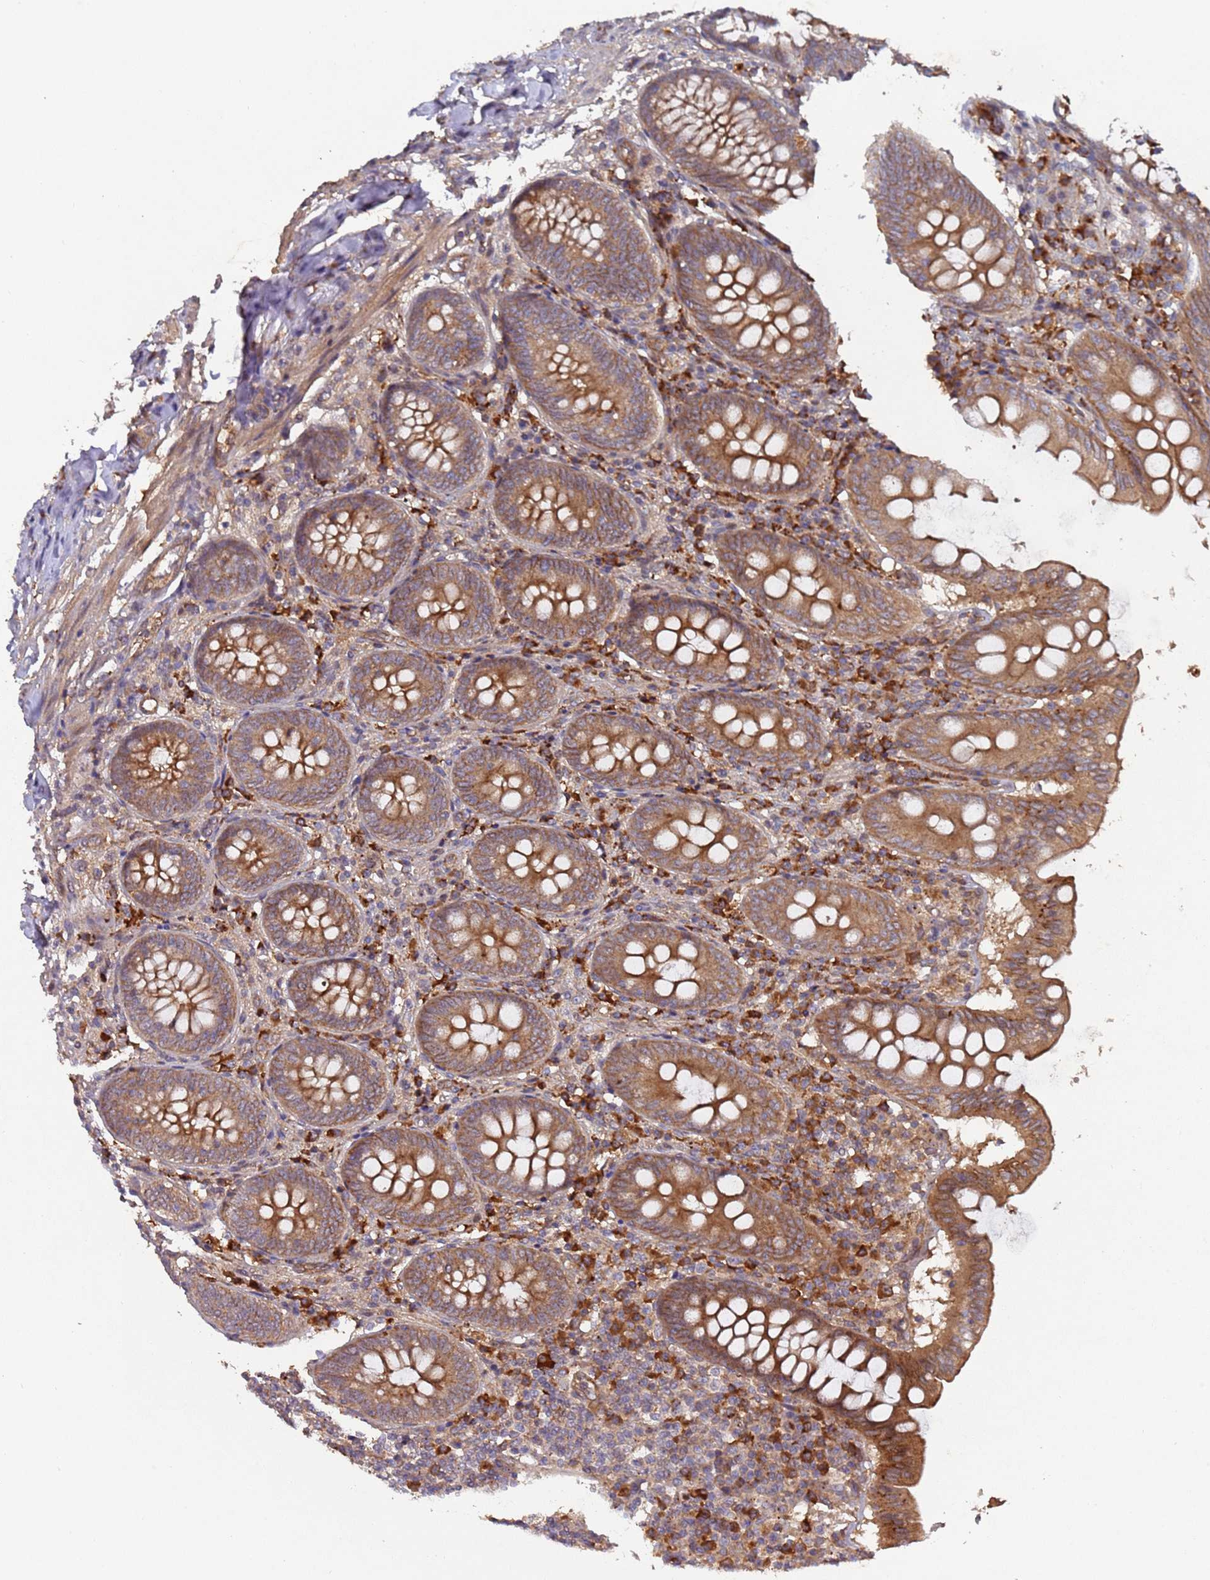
{"staining": {"intensity": "moderate", "quantity": ">75%", "location": "cytoplasmic/membranous"}, "tissue": "appendix", "cell_type": "Glandular cells", "image_type": "normal", "snomed": [{"axis": "morphology", "description": "Normal tissue, NOS"}, {"axis": "topography", "description": "Appendix"}], "caption": "Protein staining reveals moderate cytoplasmic/membranous staining in about >75% of glandular cells in unremarkable appendix.", "gene": "KANSL1L", "patient": {"sex": "female", "age": 54}}